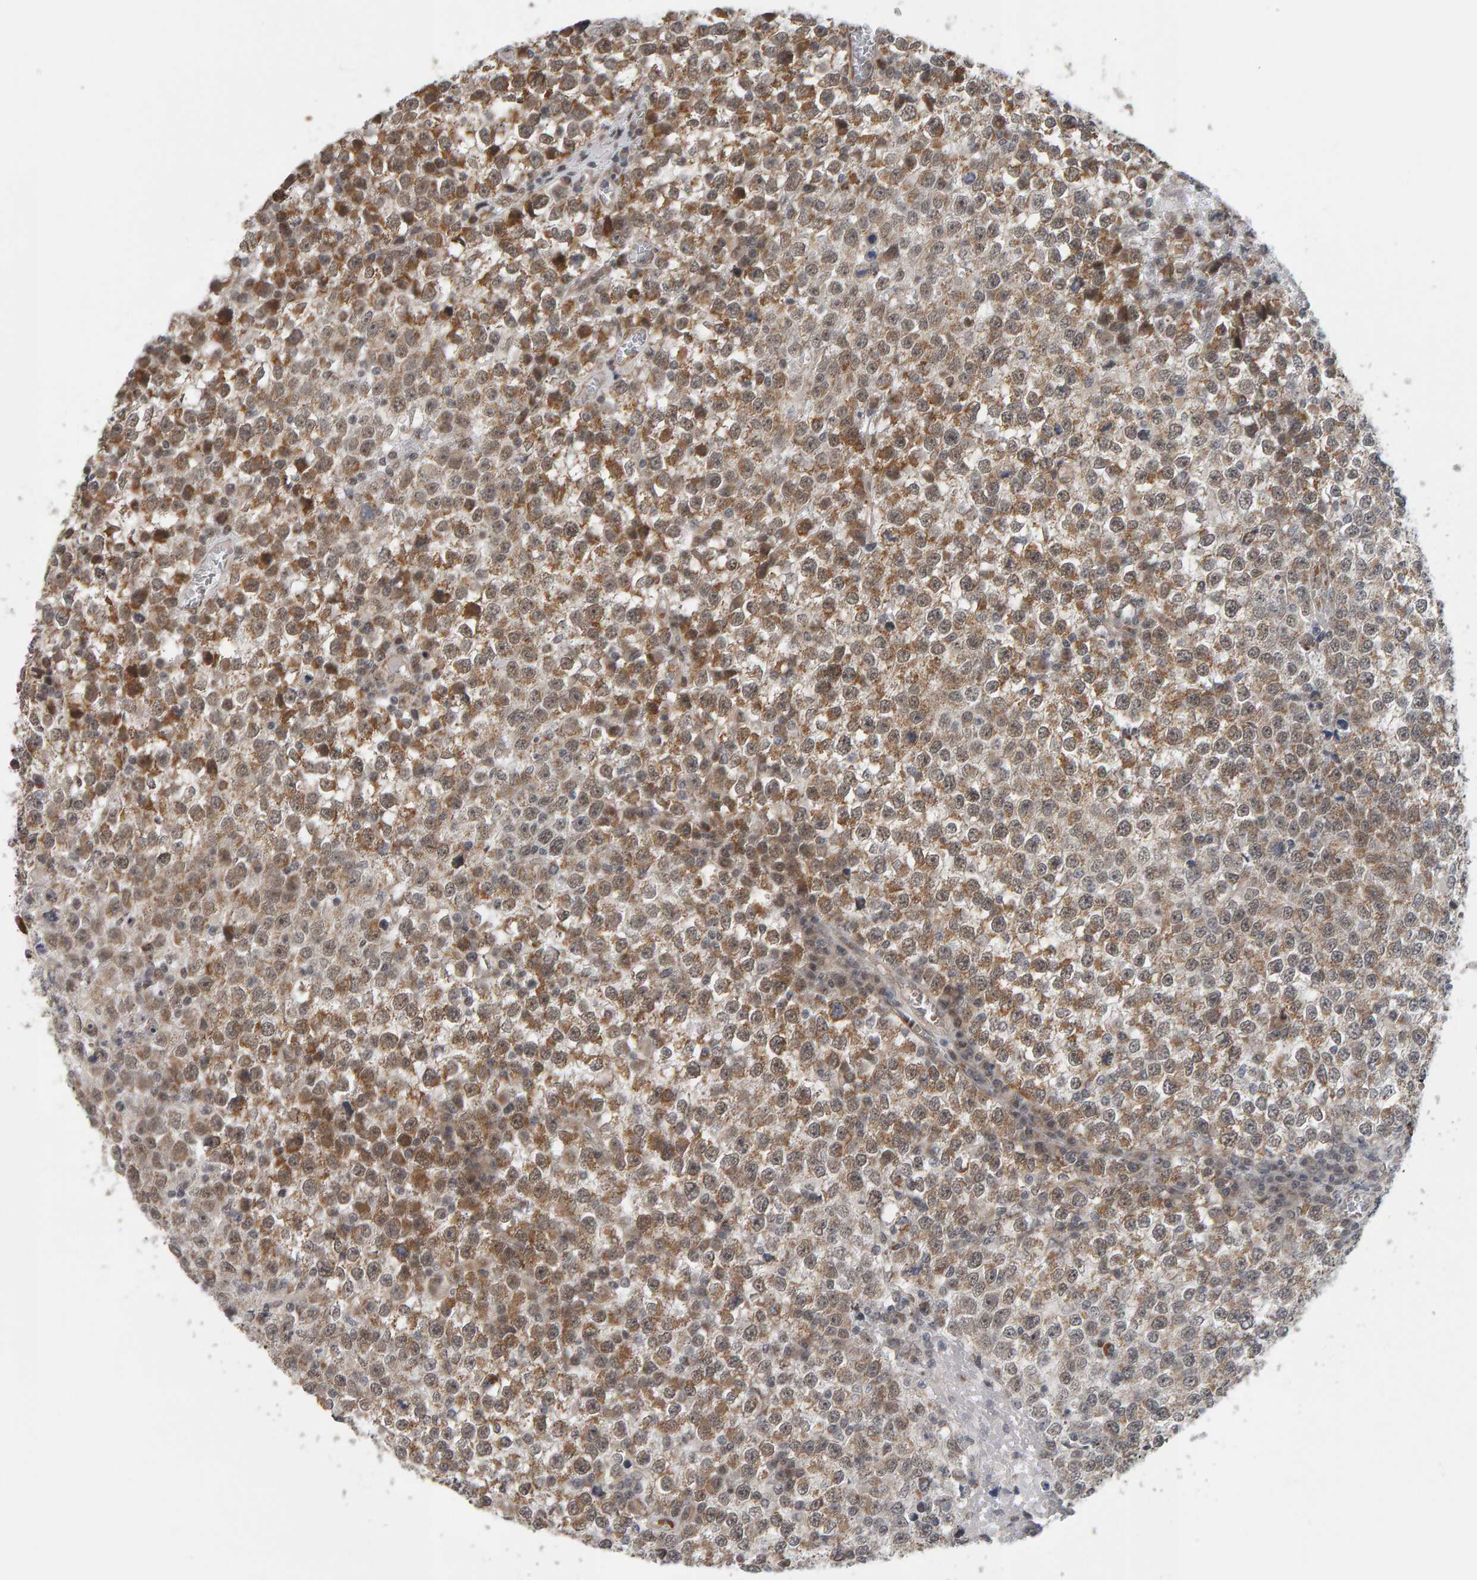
{"staining": {"intensity": "moderate", "quantity": ">75%", "location": "cytoplasmic/membranous,nuclear"}, "tissue": "testis cancer", "cell_type": "Tumor cells", "image_type": "cancer", "snomed": [{"axis": "morphology", "description": "Seminoma, NOS"}, {"axis": "topography", "description": "Testis"}], "caption": "A histopathology image of human seminoma (testis) stained for a protein exhibits moderate cytoplasmic/membranous and nuclear brown staining in tumor cells. (DAB = brown stain, brightfield microscopy at high magnification).", "gene": "DAP3", "patient": {"sex": "male", "age": 65}}